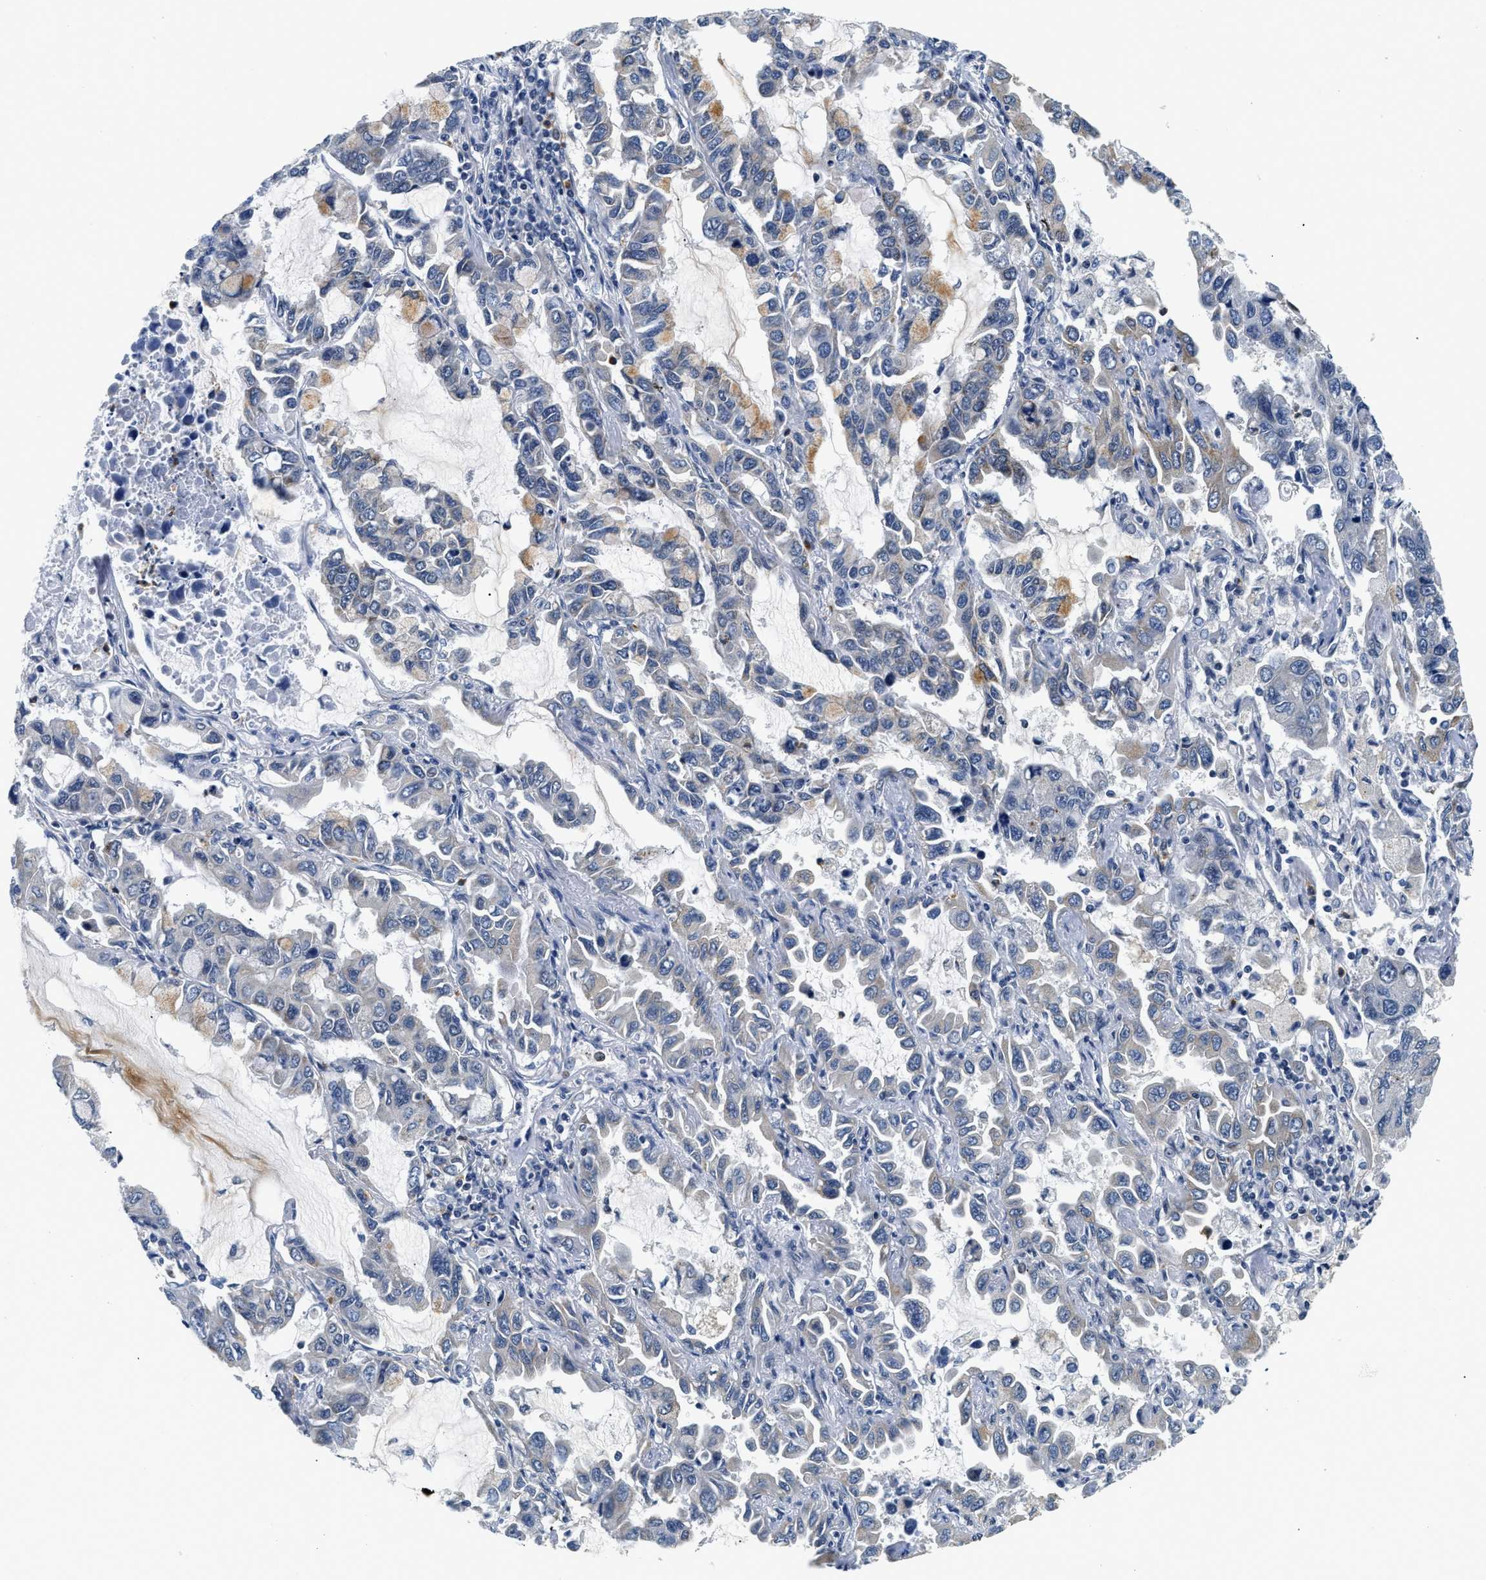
{"staining": {"intensity": "moderate", "quantity": "<25%", "location": "cytoplasmic/membranous"}, "tissue": "lung cancer", "cell_type": "Tumor cells", "image_type": "cancer", "snomed": [{"axis": "morphology", "description": "Adenocarcinoma, NOS"}, {"axis": "topography", "description": "Lung"}], "caption": "Tumor cells exhibit moderate cytoplasmic/membranous positivity in about <25% of cells in lung cancer. The staining was performed using DAB (3,3'-diaminobenzidine), with brown indicating positive protein expression. Nuclei are stained blue with hematoxylin.", "gene": "SMAD4", "patient": {"sex": "male", "age": 64}}